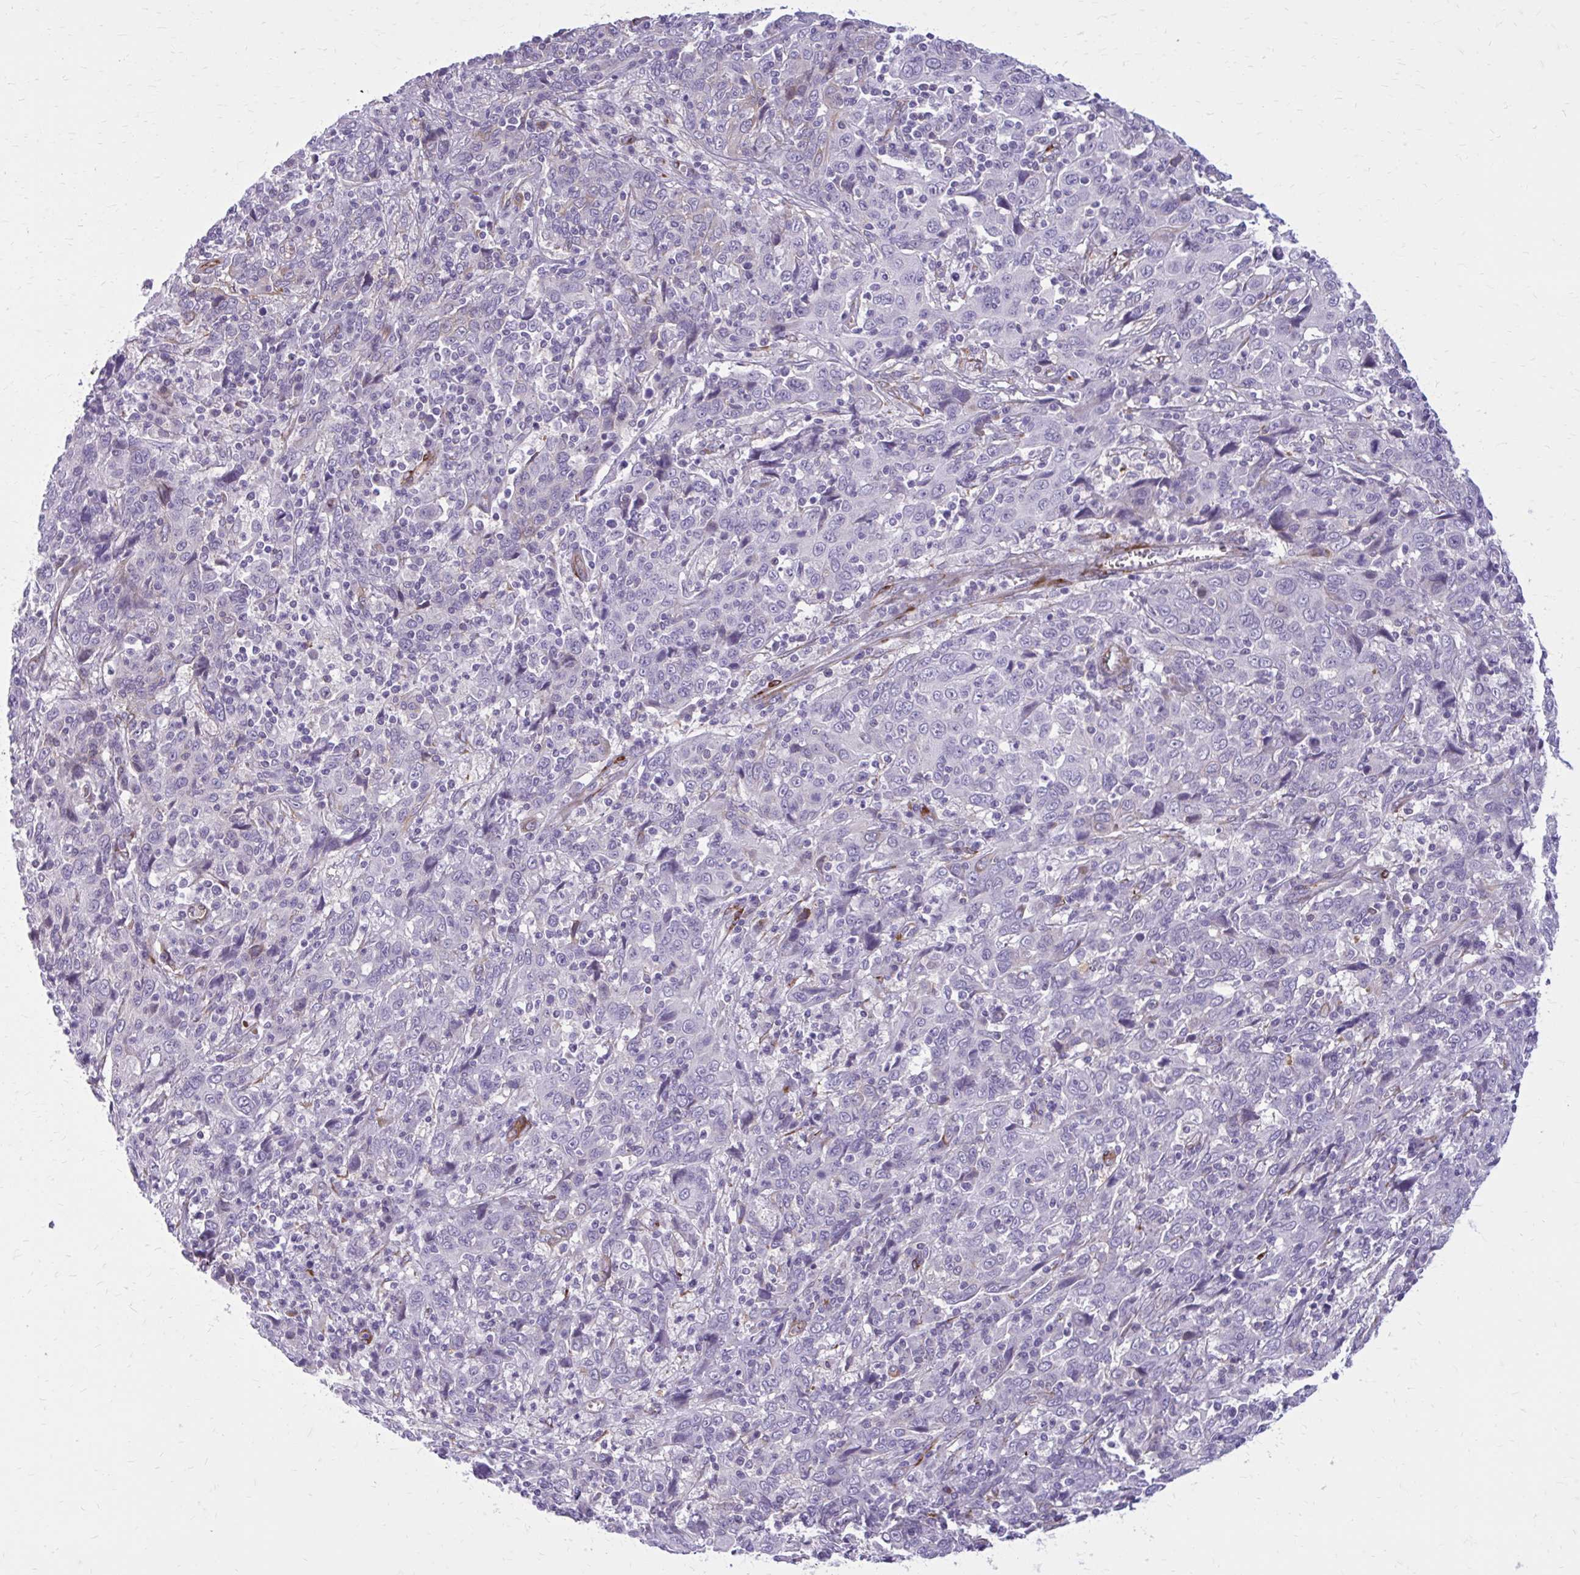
{"staining": {"intensity": "negative", "quantity": "none", "location": "none"}, "tissue": "cervical cancer", "cell_type": "Tumor cells", "image_type": "cancer", "snomed": [{"axis": "morphology", "description": "Squamous cell carcinoma, NOS"}, {"axis": "topography", "description": "Cervix"}], "caption": "Human cervical cancer stained for a protein using immunohistochemistry exhibits no staining in tumor cells.", "gene": "BEND5", "patient": {"sex": "female", "age": 46}}